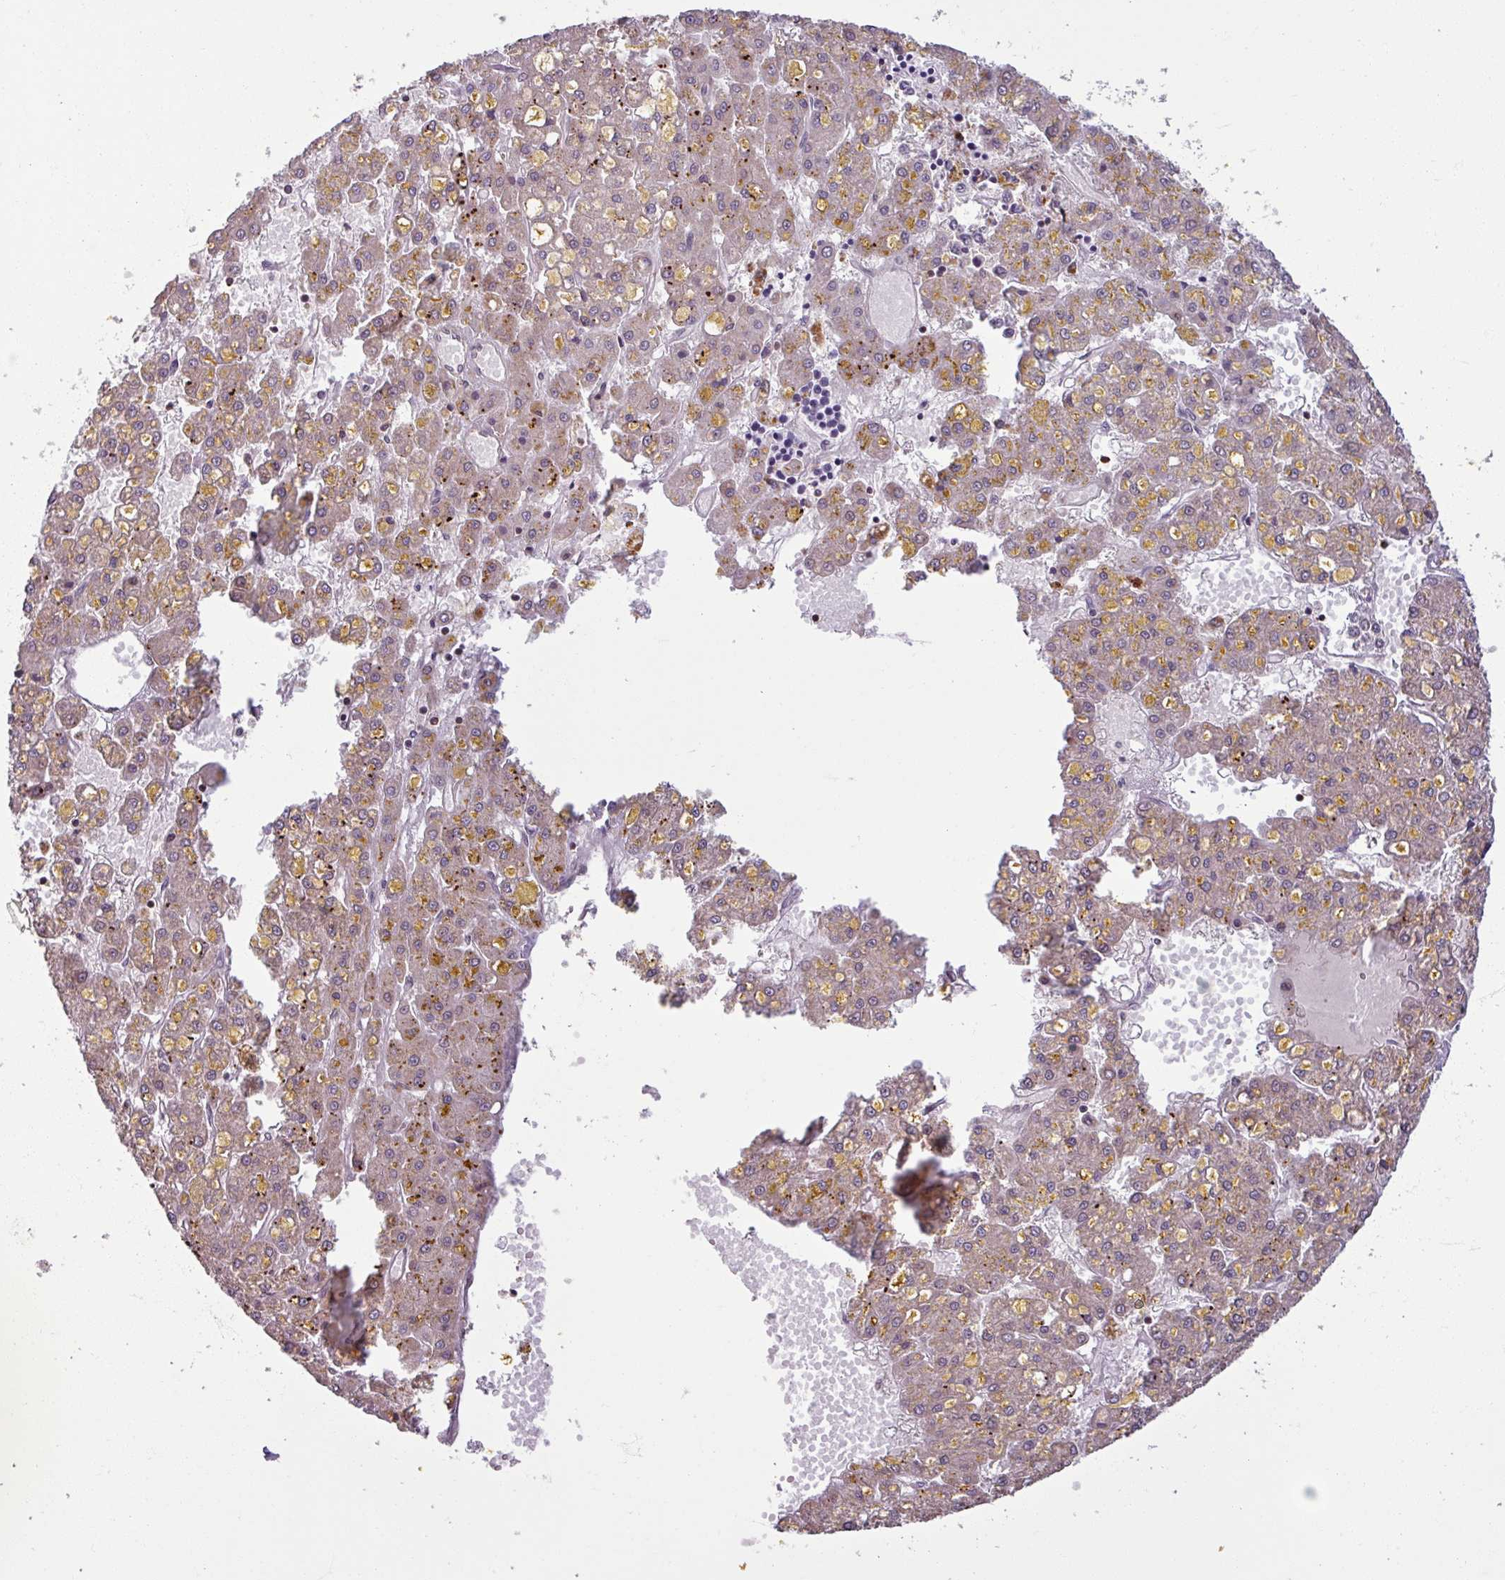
{"staining": {"intensity": "negative", "quantity": "none", "location": "none"}, "tissue": "liver cancer", "cell_type": "Tumor cells", "image_type": "cancer", "snomed": [{"axis": "morphology", "description": "Carcinoma, Hepatocellular, NOS"}, {"axis": "topography", "description": "Liver"}], "caption": "DAB immunohistochemical staining of human liver cancer (hepatocellular carcinoma) reveals no significant staining in tumor cells.", "gene": "OR6B1", "patient": {"sex": "male", "age": 67}}